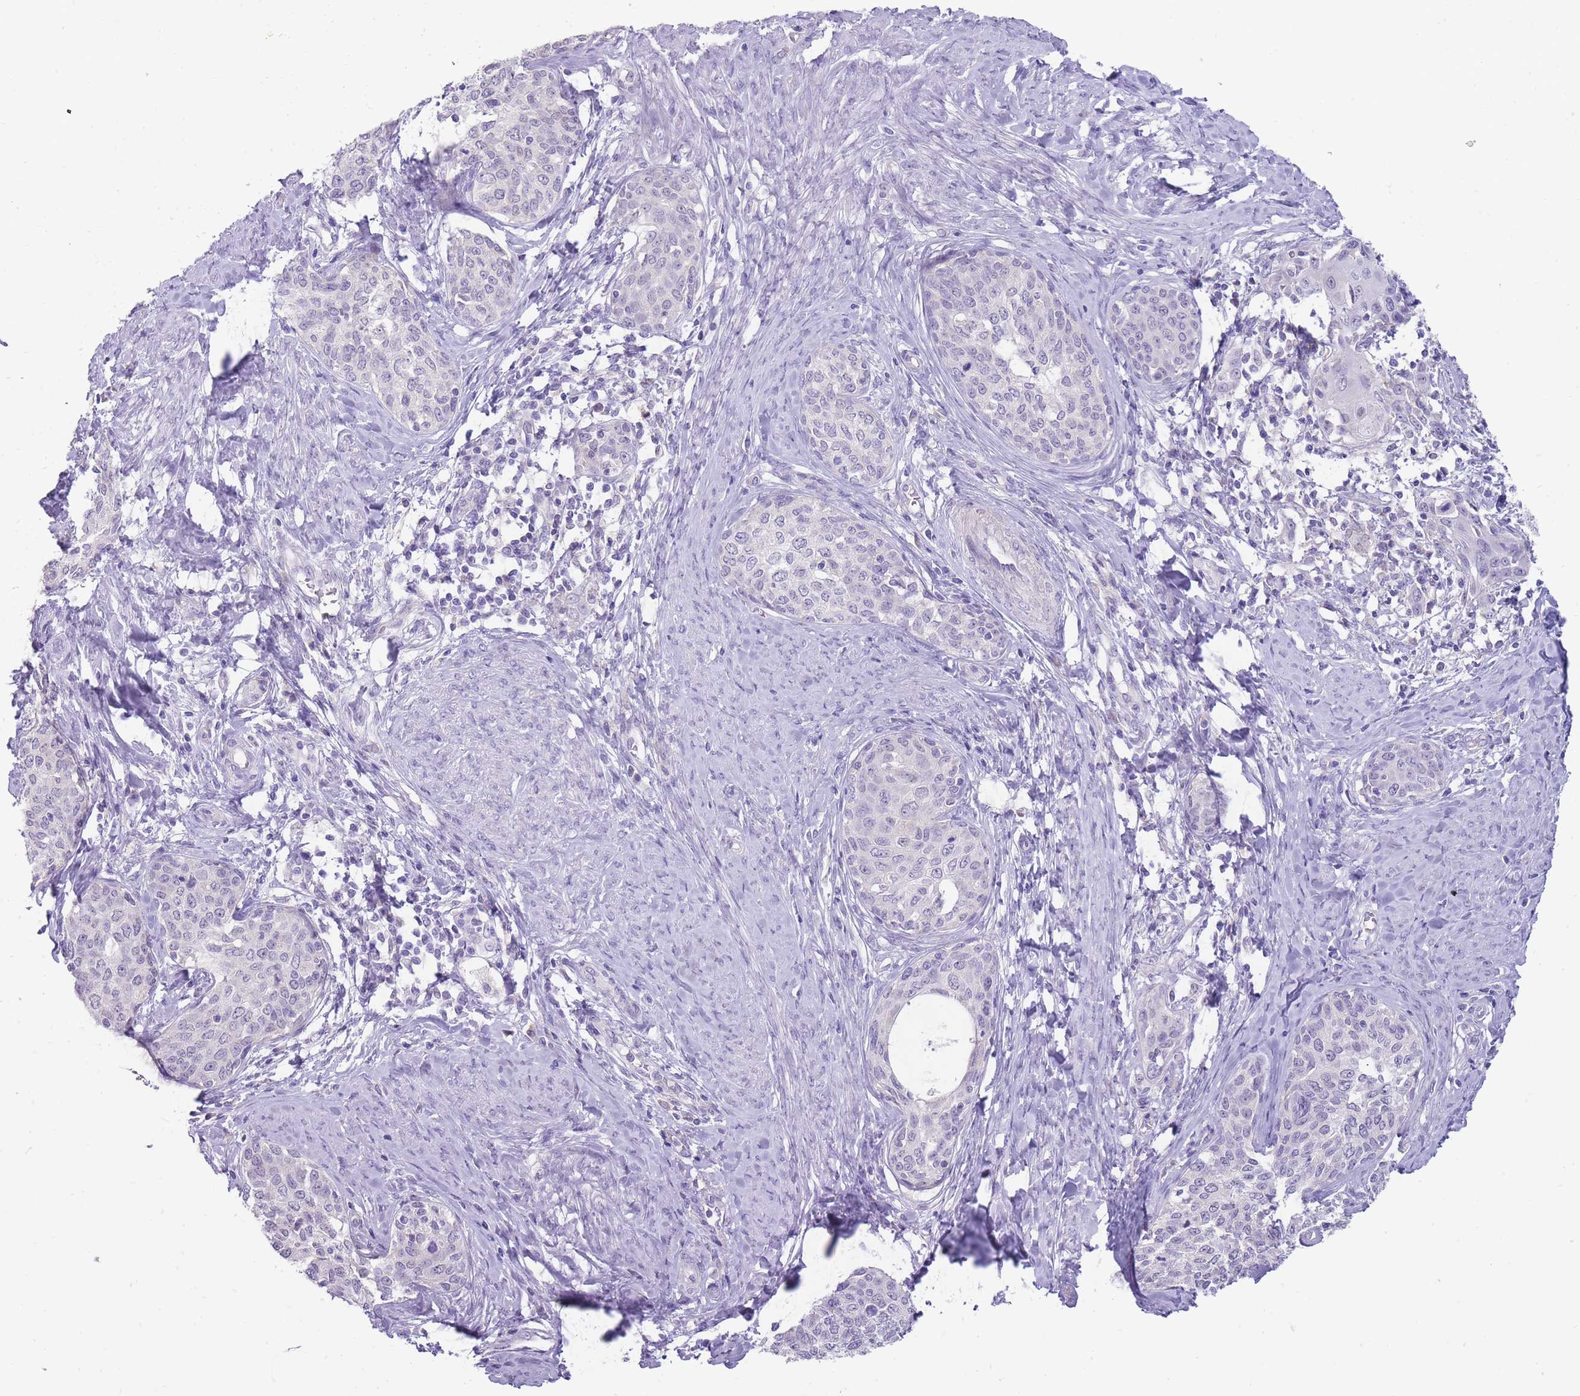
{"staining": {"intensity": "negative", "quantity": "none", "location": "none"}, "tissue": "cervical cancer", "cell_type": "Tumor cells", "image_type": "cancer", "snomed": [{"axis": "morphology", "description": "Squamous cell carcinoma, NOS"}, {"axis": "morphology", "description": "Adenocarcinoma, NOS"}, {"axis": "topography", "description": "Cervix"}], "caption": "Squamous cell carcinoma (cervical) was stained to show a protein in brown. There is no significant positivity in tumor cells. (Stains: DAB (3,3'-diaminobenzidine) immunohistochemistry with hematoxylin counter stain, Microscopy: brightfield microscopy at high magnification).", "gene": "ERICH4", "patient": {"sex": "female", "age": 52}}